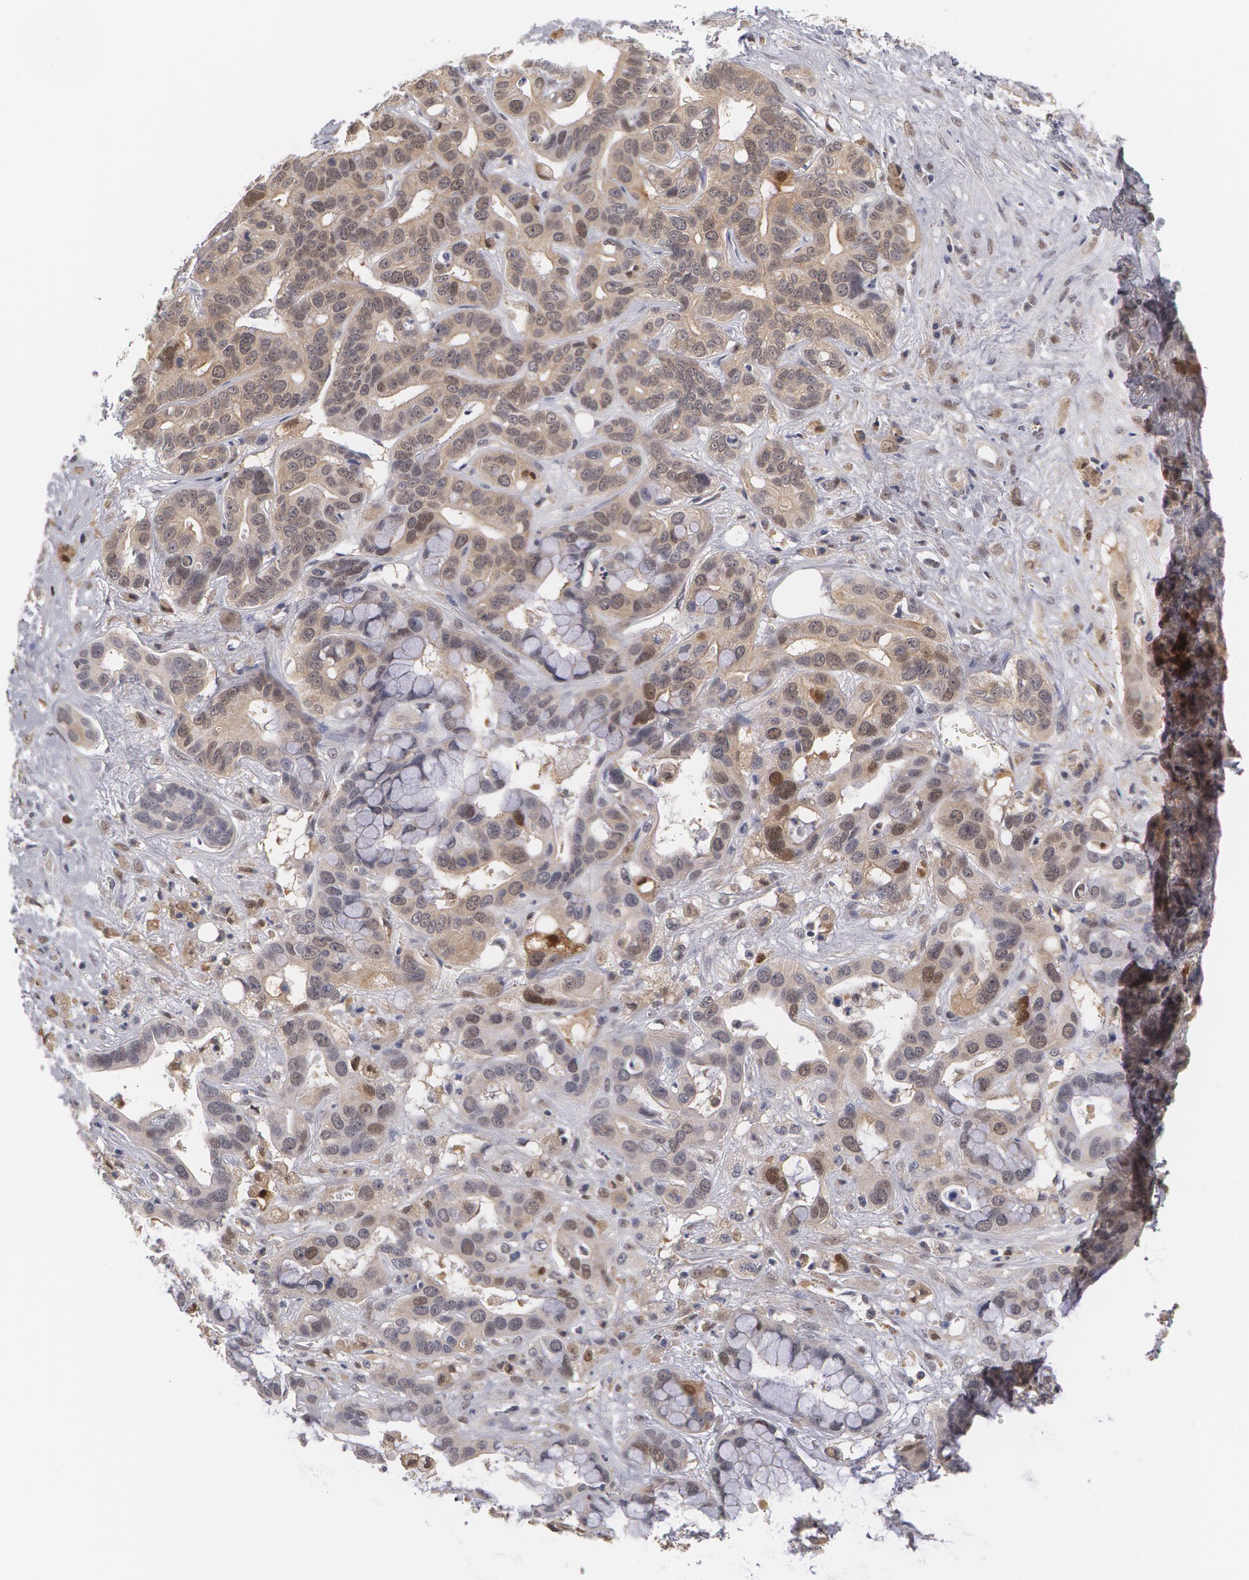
{"staining": {"intensity": "moderate", "quantity": "25%-75%", "location": "nuclear"}, "tissue": "liver cancer", "cell_type": "Tumor cells", "image_type": "cancer", "snomed": [{"axis": "morphology", "description": "Cholangiocarcinoma"}, {"axis": "topography", "description": "Liver"}], "caption": "This micrograph shows immunohistochemistry (IHC) staining of cholangiocarcinoma (liver), with medium moderate nuclear expression in approximately 25%-75% of tumor cells.", "gene": "TXNRD1", "patient": {"sex": "female", "age": 65}}